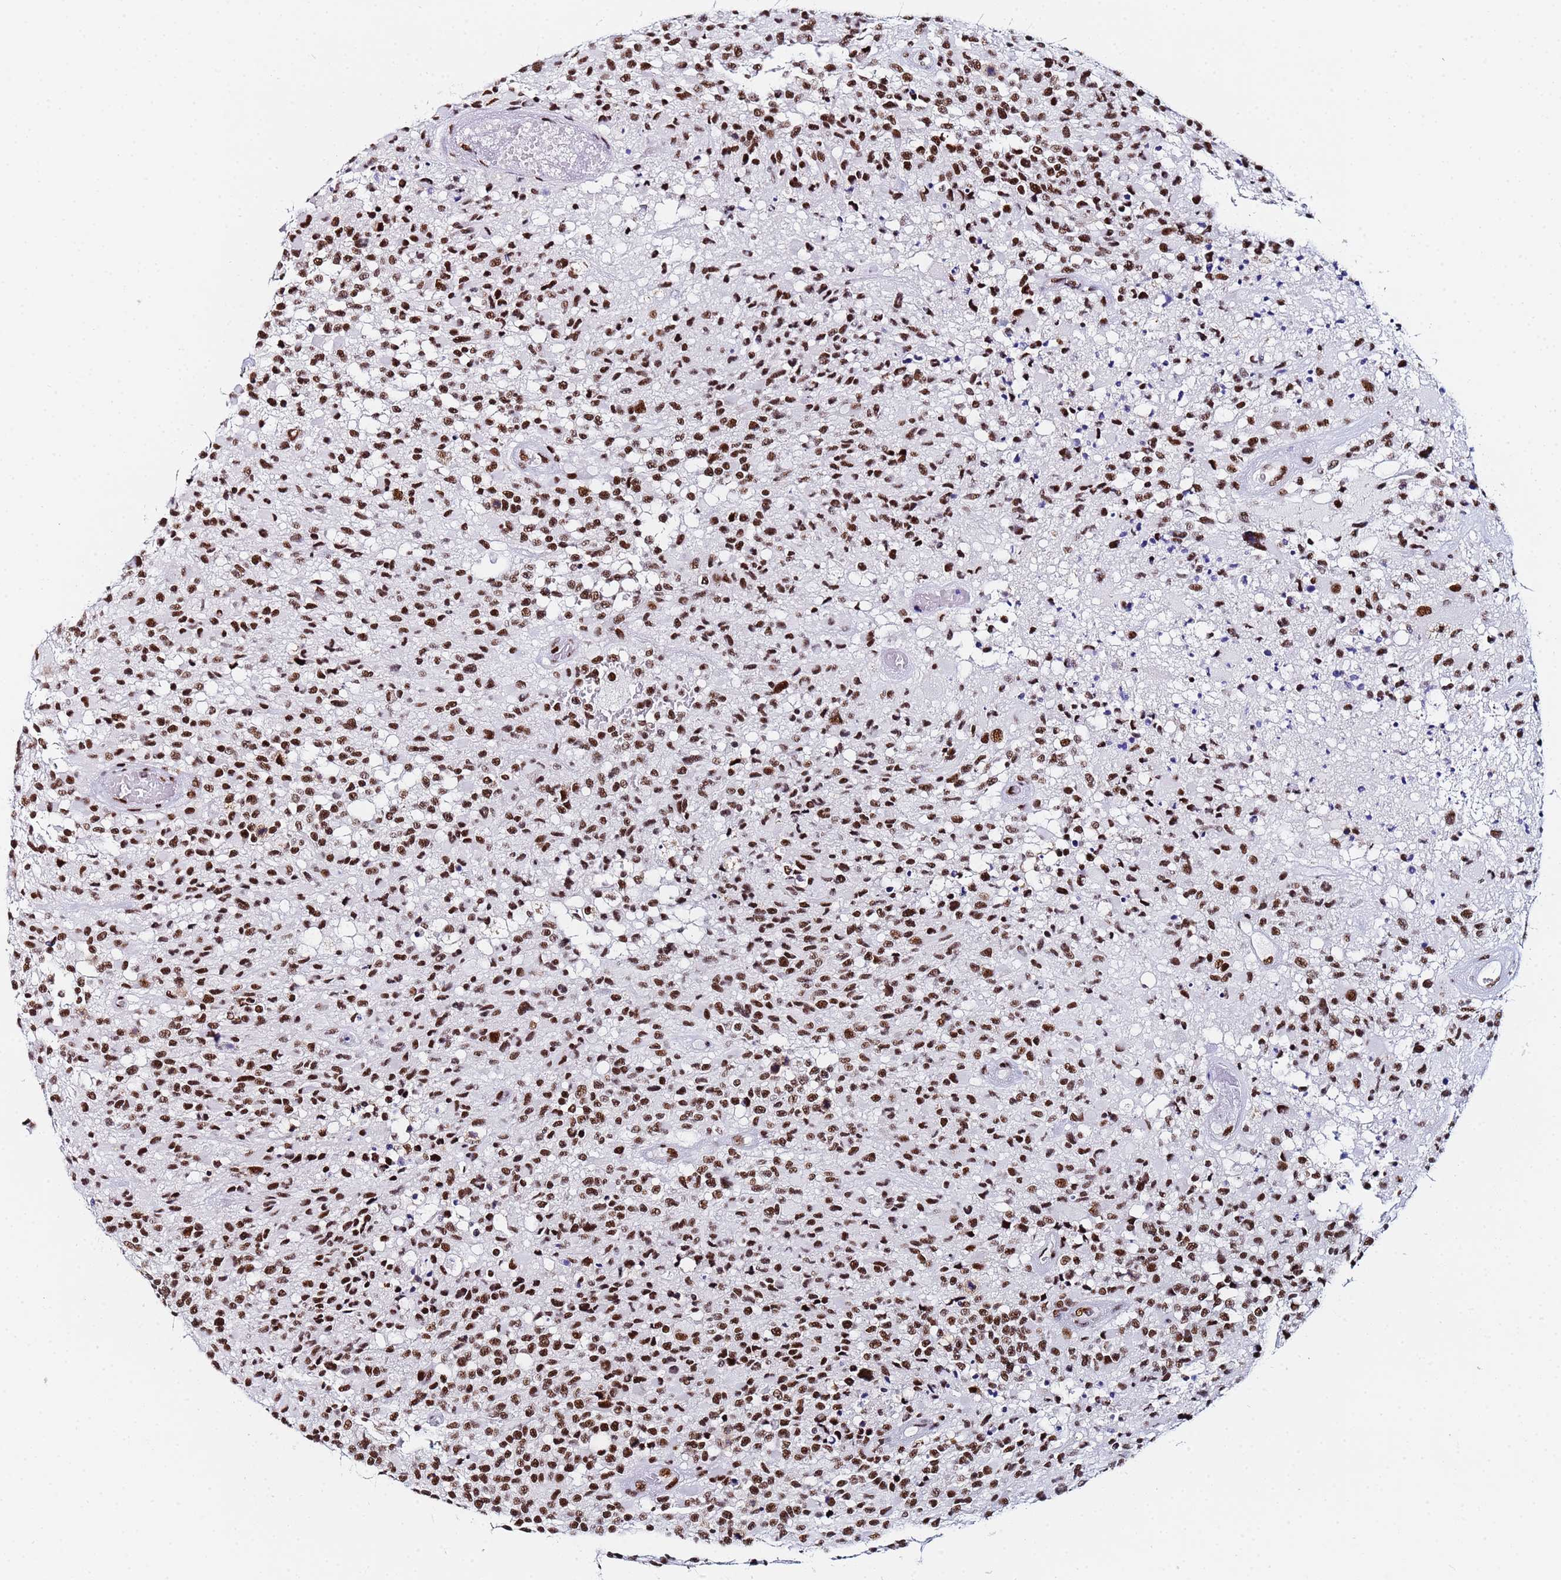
{"staining": {"intensity": "strong", "quantity": ">75%", "location": "nuclear"}, "tissue": "glioma", "cell_type": "Tumor cells", "image_type": "cancer", "snomed": [{"axis": "morphology", "description": "Glioma, malignant, High grade"}, {"axis": "morphology", "description": "Glioblastoma, NOS"}, {"axis": "topography", "description": "Brain"}], "caption": "Protein expression by IHC displays strong nuclear staining in about >75% of tumor cells in glioma.", "gene": "SNRPA1", "patient": {"sex": "male", "age": 60}}